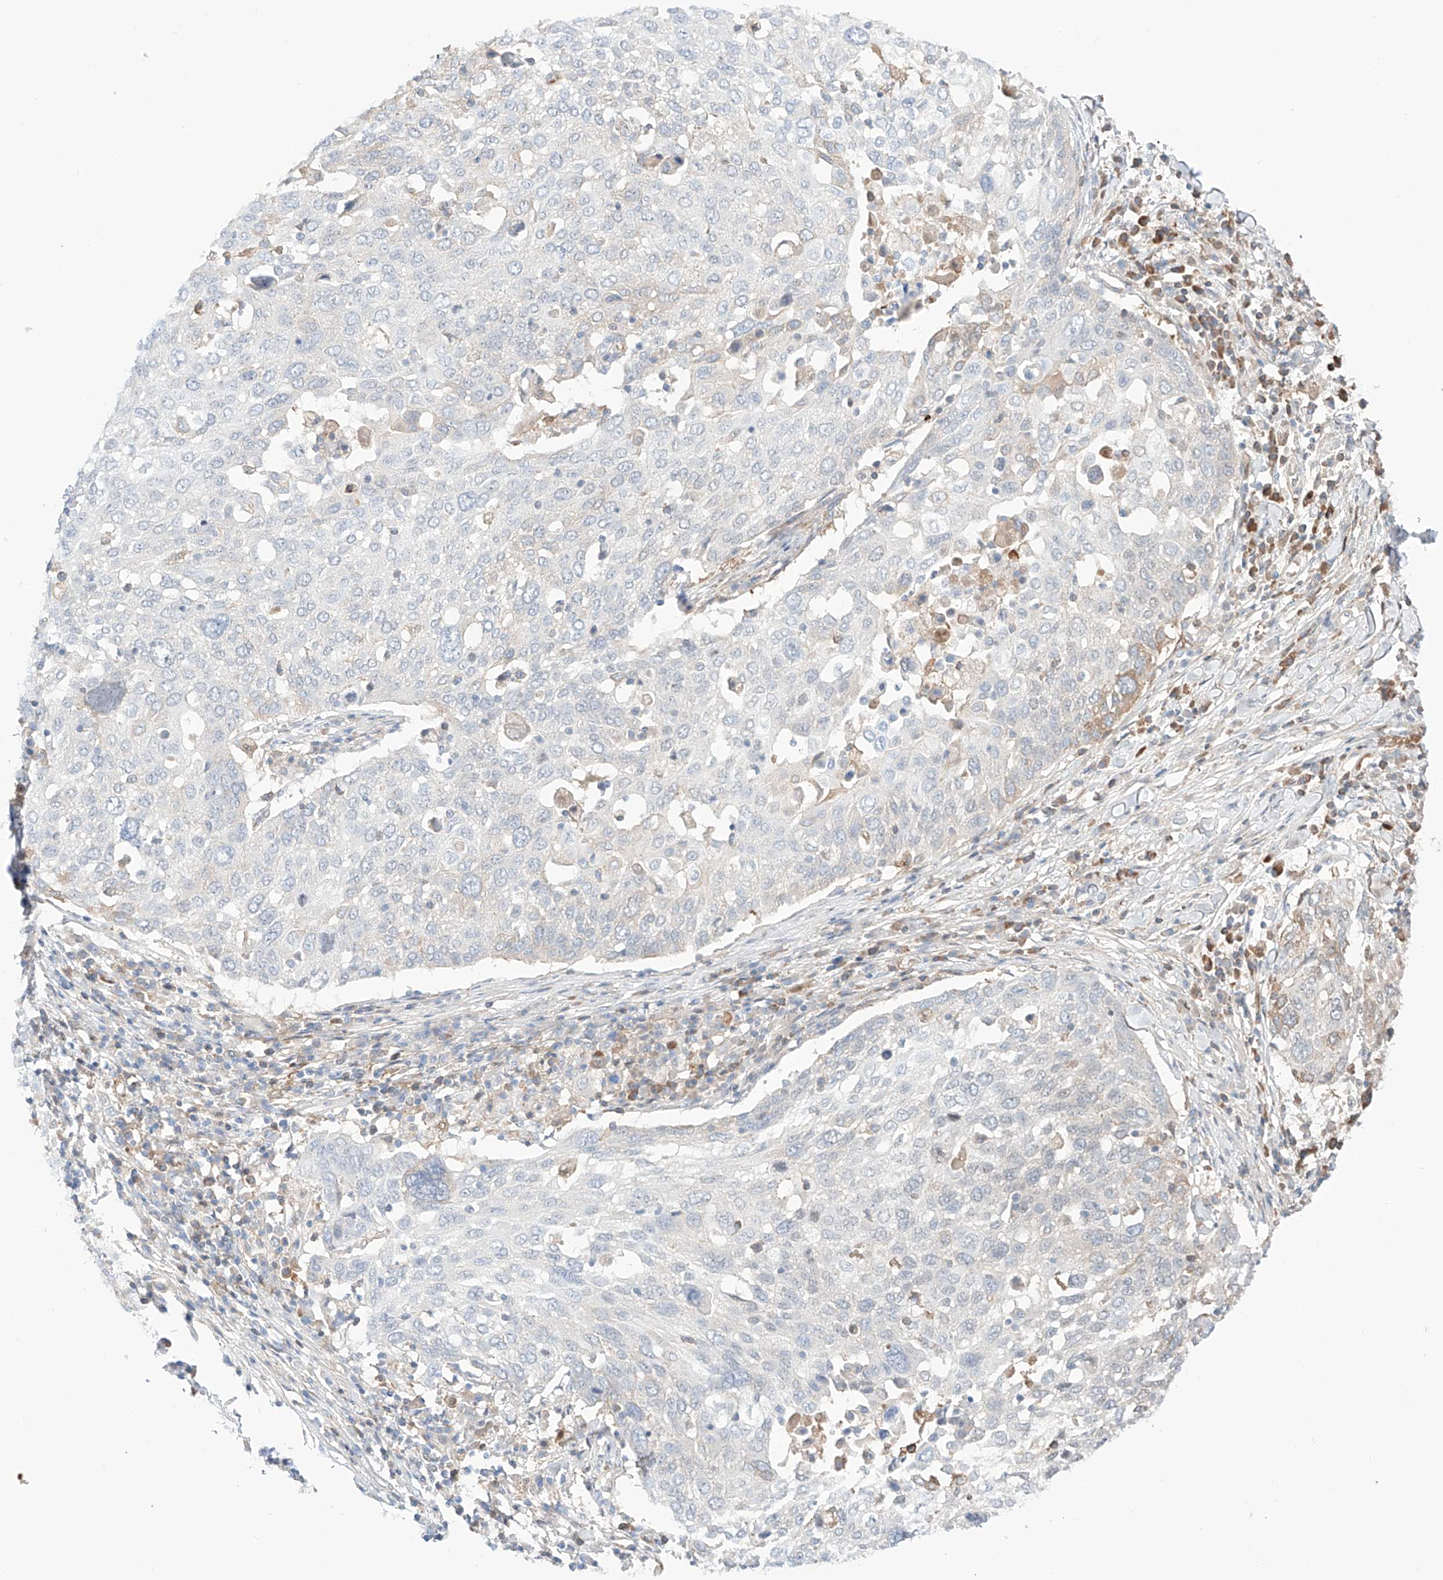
{"staining": {"intensity": "weak", "quantity": "<25%", "location": "cytoplasmic/membranous"}, "tissue": "lung cancer", "cell_type": "Tumor cells", "image_type": "cancer", "snomed": [{"axis": "morphology", "description": "Squamous cell carcinoma, NOS"}, {"axis": "topography", "description": "Lung"}], "caption": "An IHC image of squamous cell carcinoma (lung) is shown. There is no staining in tumor cells of squamous cell carcinoma (lung). The staining was performed using DAB (3,3'-diaminobenzidine) to visualize the protein expression in brown, while the nuclei were stained in blue with hematoxylin (Magnification: 20x).", "gene": "PGGT1B", "patient": {"sex": "male", "age": 65}}